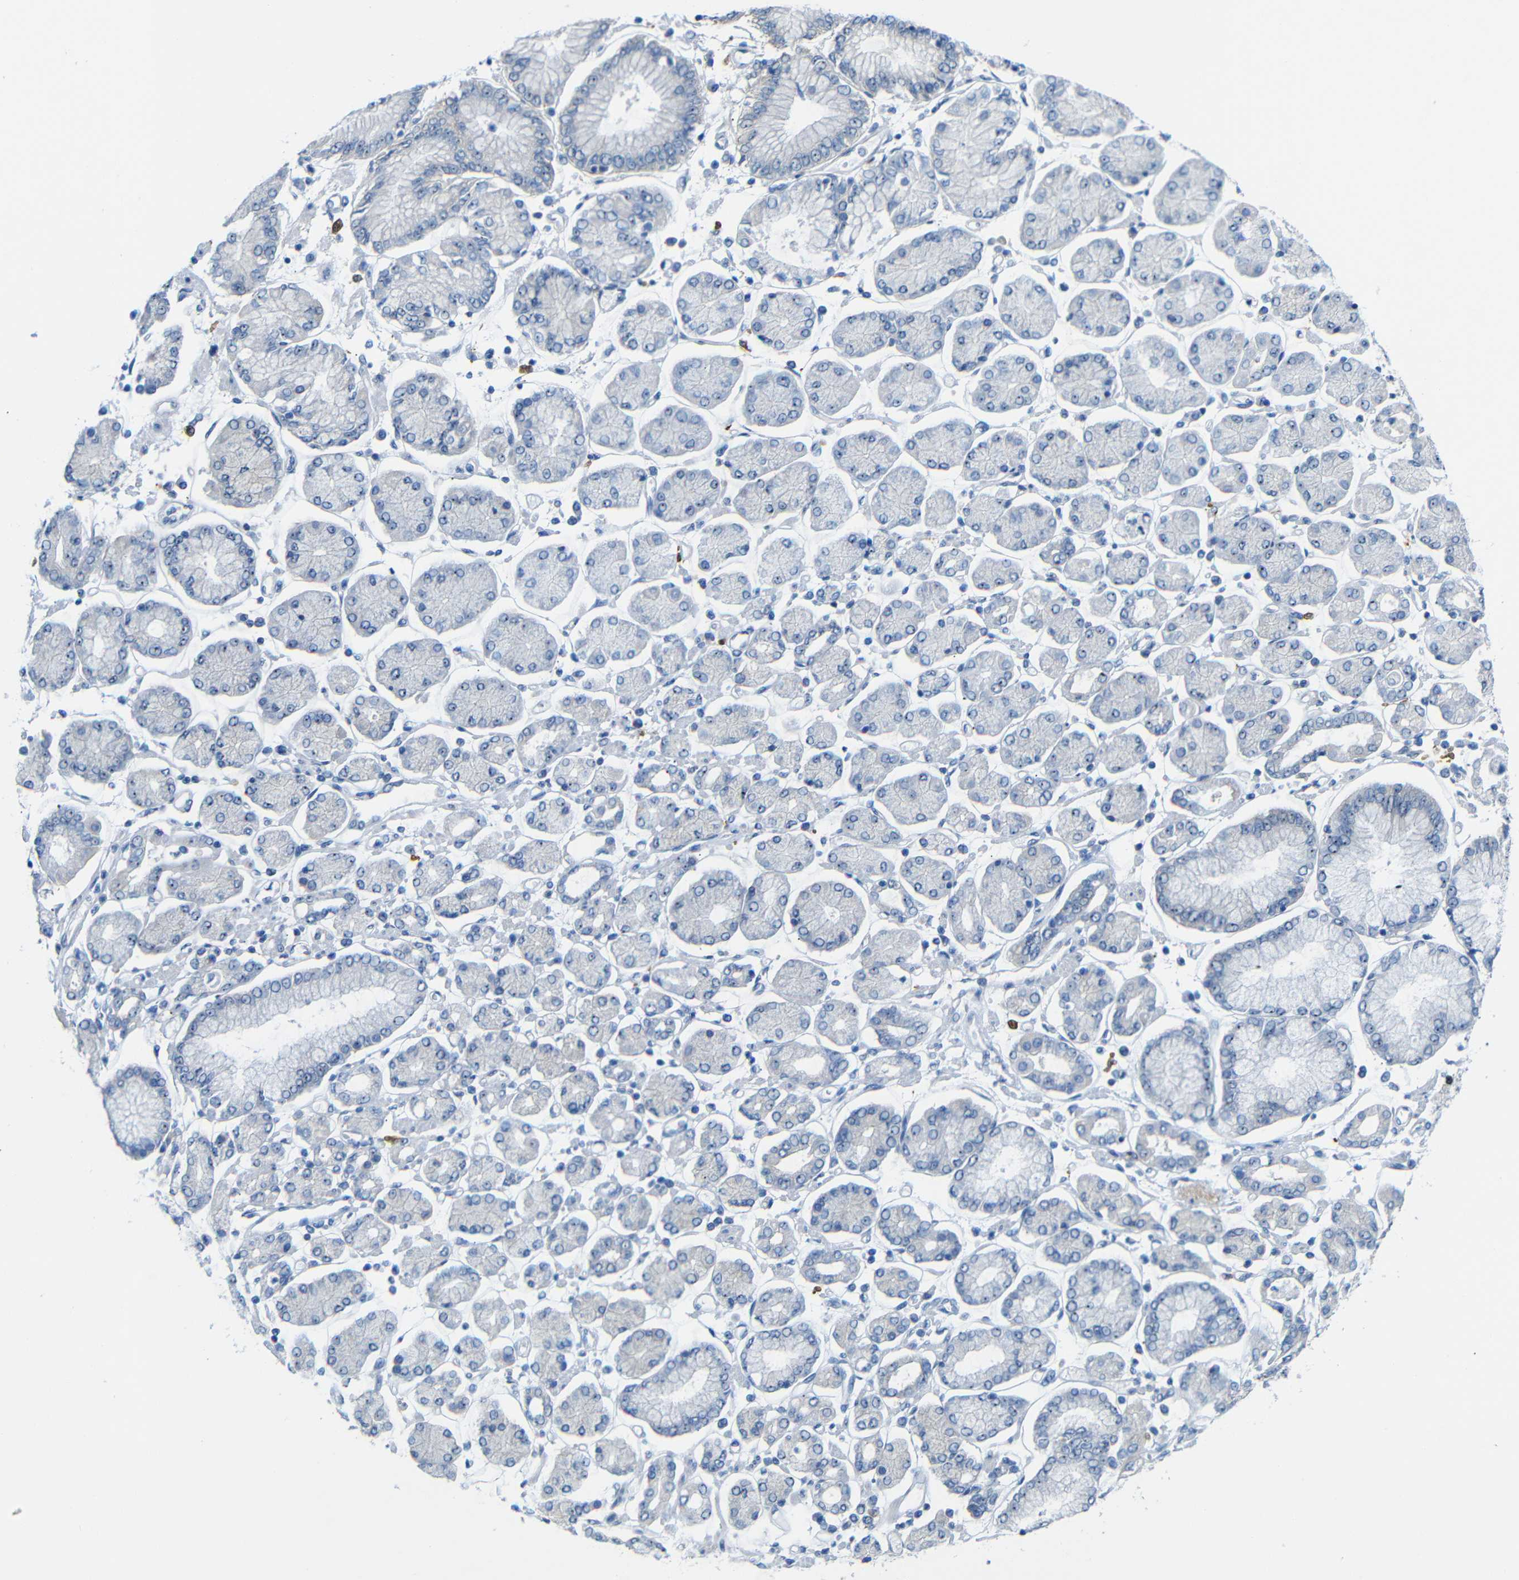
{"staining": {"intensity": "negative", "quantity": "none", "location": "none"}, "tissue": "stomach cancer", "cell_type": "Tumor cells", "image_type": "cancer", "snomed": [{"axis": "morphology", "description": "Adenocarcinoma, NOS"}, {"axis": "topography", "description": "Stomach"}], "caption": "Immunohistochemistry of stomach cancer (adenocarcinoma) demonstrates no expression in tumor cells.", "gene": "C1orf210", "patient": {"sex": "male", "age": 76}}